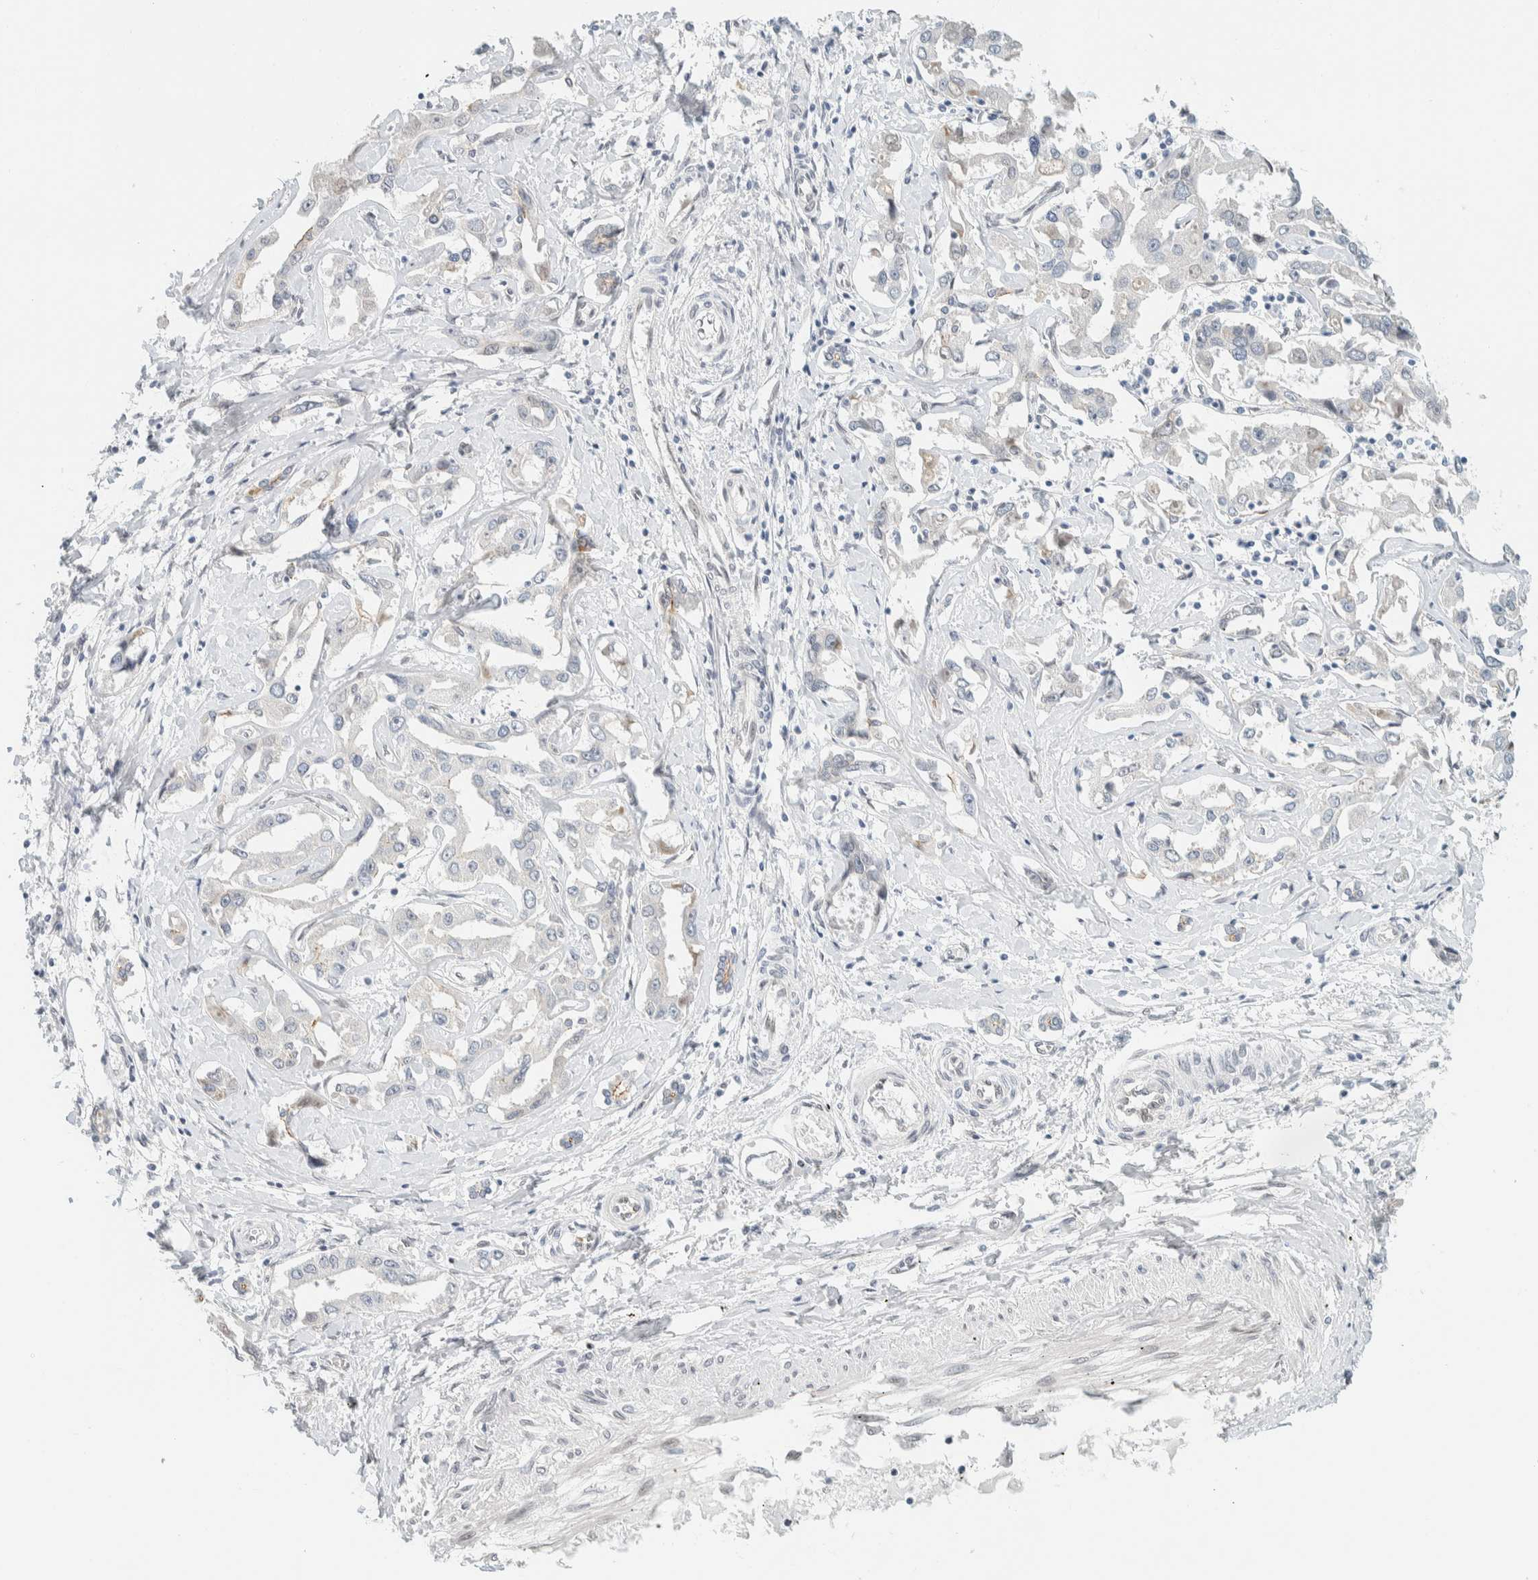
{"staining": {"intensity": "negative", "quantity": "none", "location": "none"}, "tissue": "liver cancer", "cell_type": "Tumor cells", "image_type": "cancer", "snomed": [{"axis": "morphology", "description": "Cholangiocarcinoma"}, {"axis": "topography", "description": "Liver"}], "caption": "A high-resolution micrograph shows immunohistochemistry staining of liver cholangiocarcinoma, which demonstrates no significant staining in tumor cells. (DAB IHC with hematoxylin counter stain).", "gene": "C1QTNF12", "patient": {"sex": "male", "age": 59}}